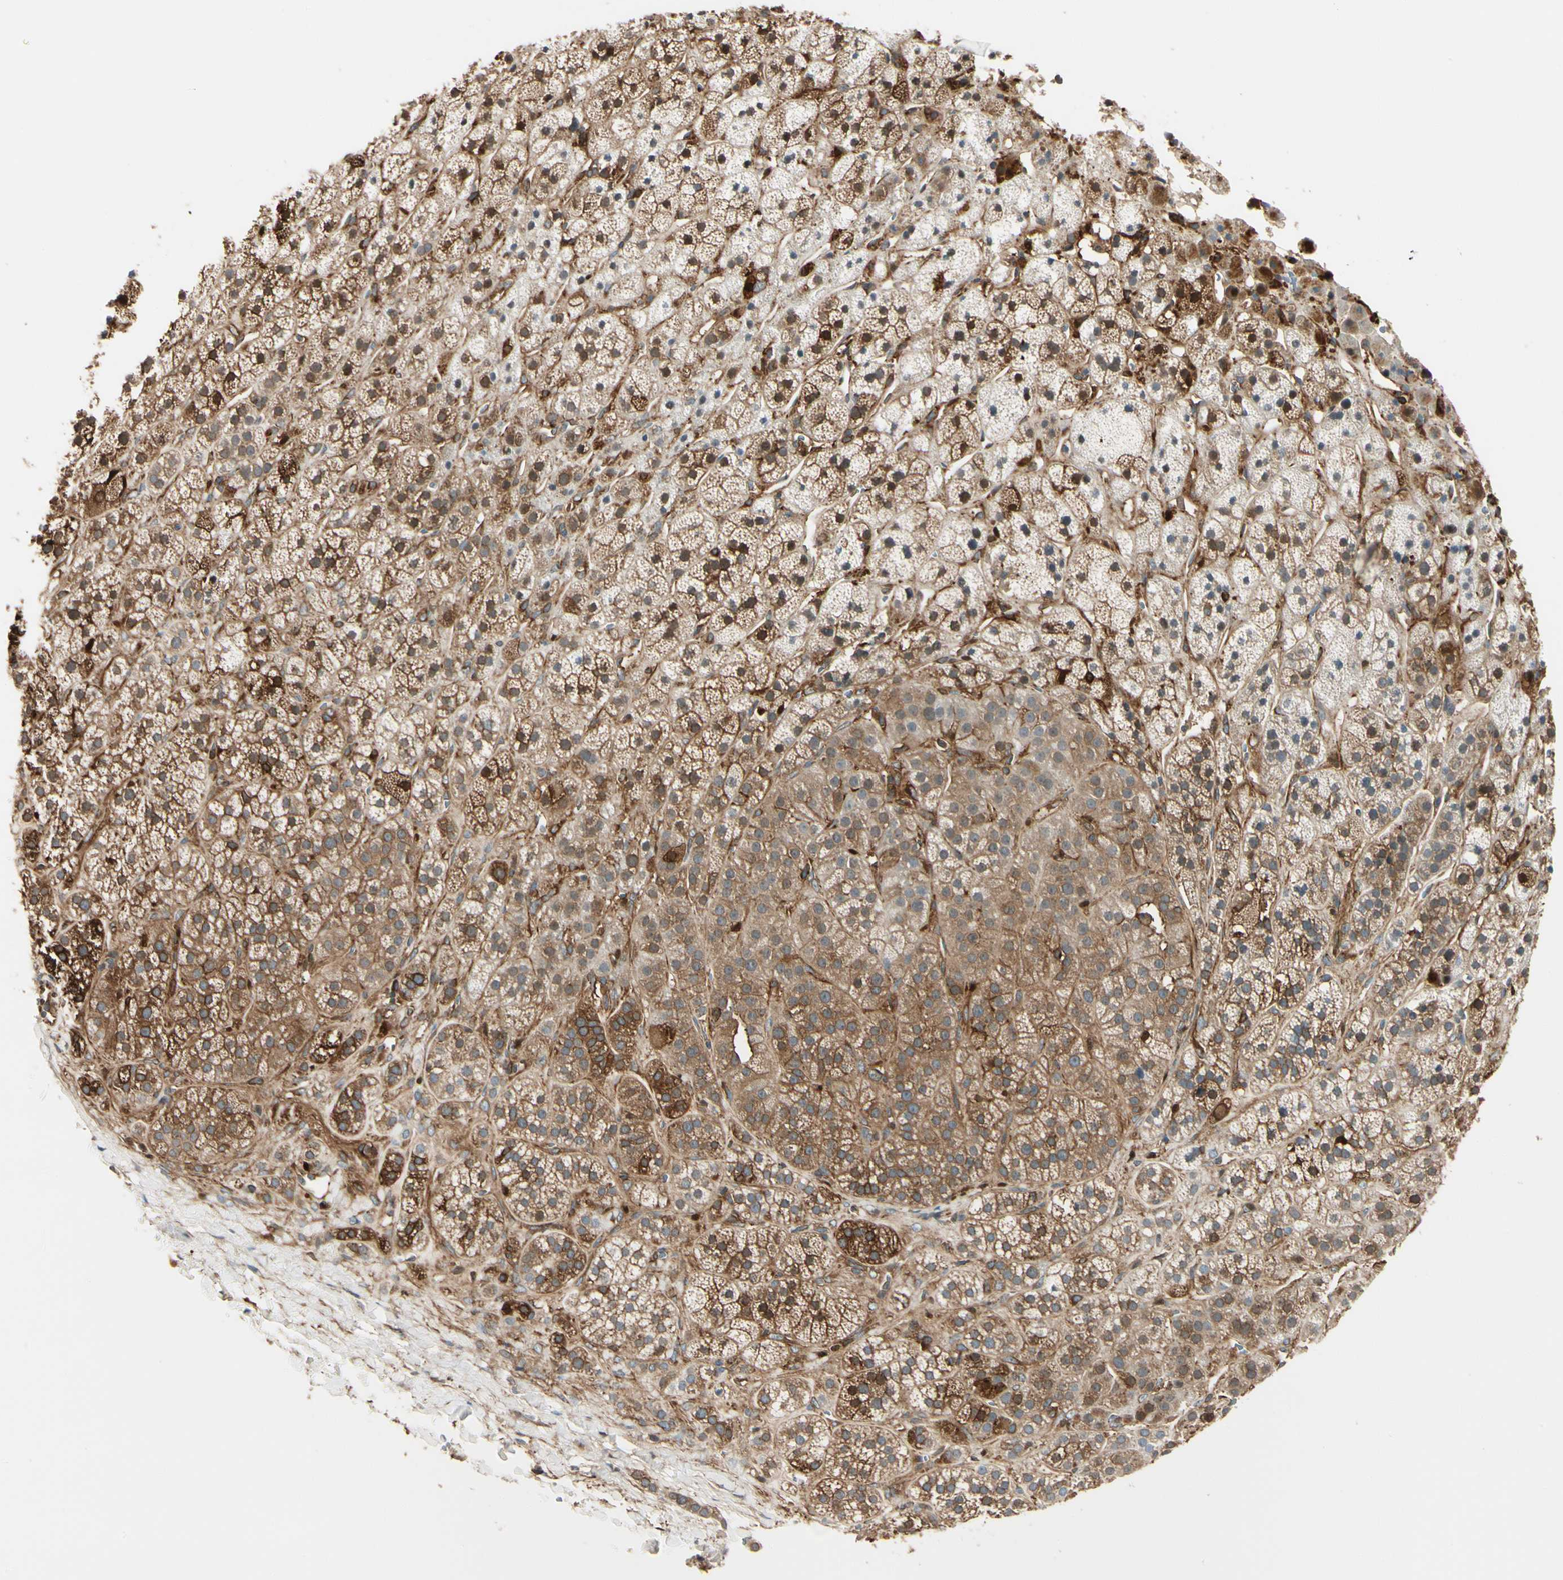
{"staining": {"intensity": "strong", "quantity": "25%-75%", "location": "cytoplasmic/membranous,nuclear"}, "tissue": "adrenal gland", "cell_type": "Glandular cells", "image_type": "normal", "snomed": [{"axis": "morphology", "description": "Normal tissue, NOS"}, {"axis": "topography", "description": "Adrenal gland"}], "caption": "Adrenal gland stained with immunohistochemistry (IHC) displays strong cytoplasmic/membranous,nuclear staining in about 25%-75% of glandular cells. Nuclei are stained in blue.", "gene": "FTH1", "patient": {"sex": "male", "age": 56}}